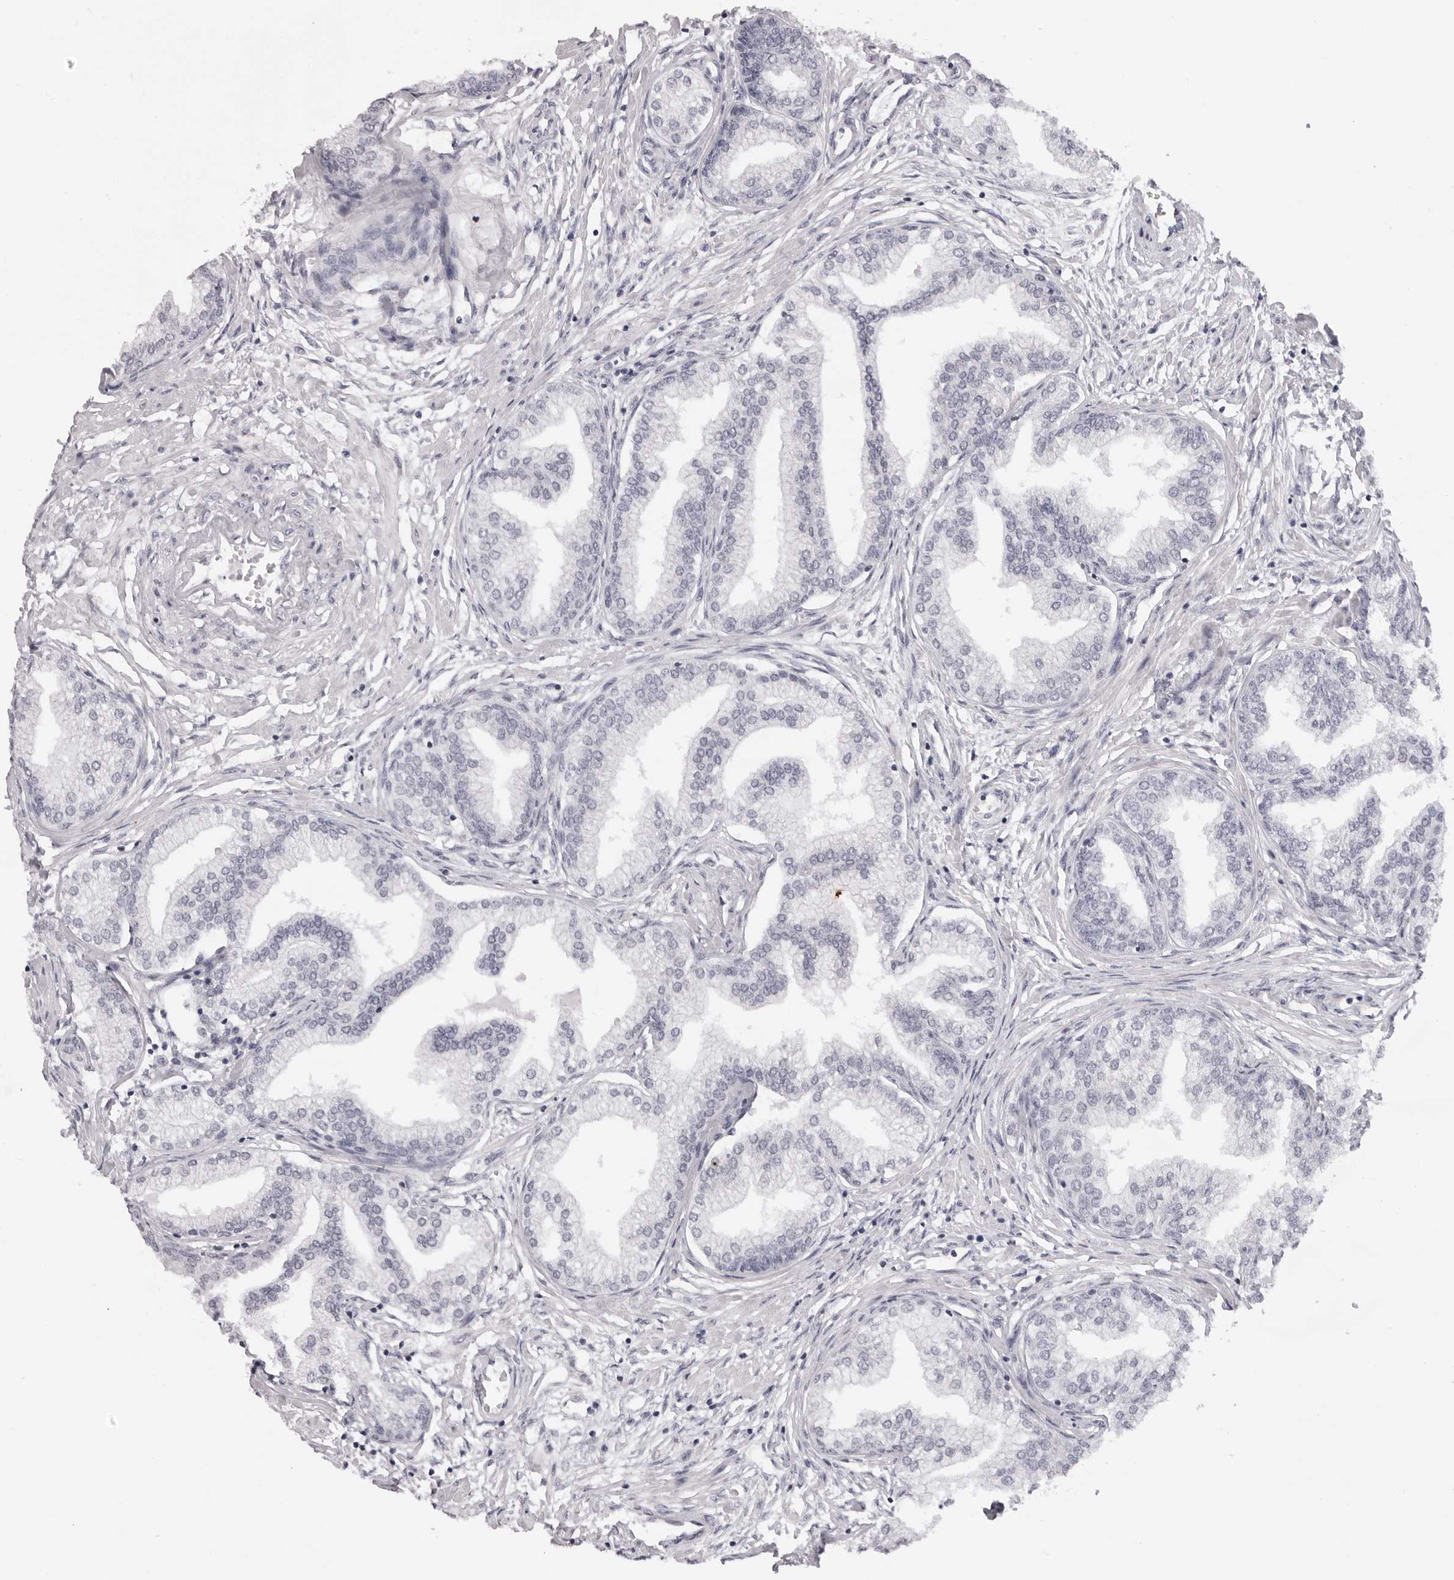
{"staining": {"intensity": "negative", "quantity": "none", "location": "none"}, "tissue": "prostate", "cell_type": "Glandular cells", "image_type": "normal", "snomed": [{"axis": "morphology", "description": "Normal tissue, NOS"}, {"axis": "morphology", "description": "Urothelial carcinoma, Low grade"}, {"axis": "topography", "description": "Urinary bladder"}, {"axis": "topography", "description": "Prostate"}], "caption": "Protein analysis of normal prostate displays no significant staining in glandular cells.", "gene": "MAFK", "patient": {"sex": "male", "age": 60}}